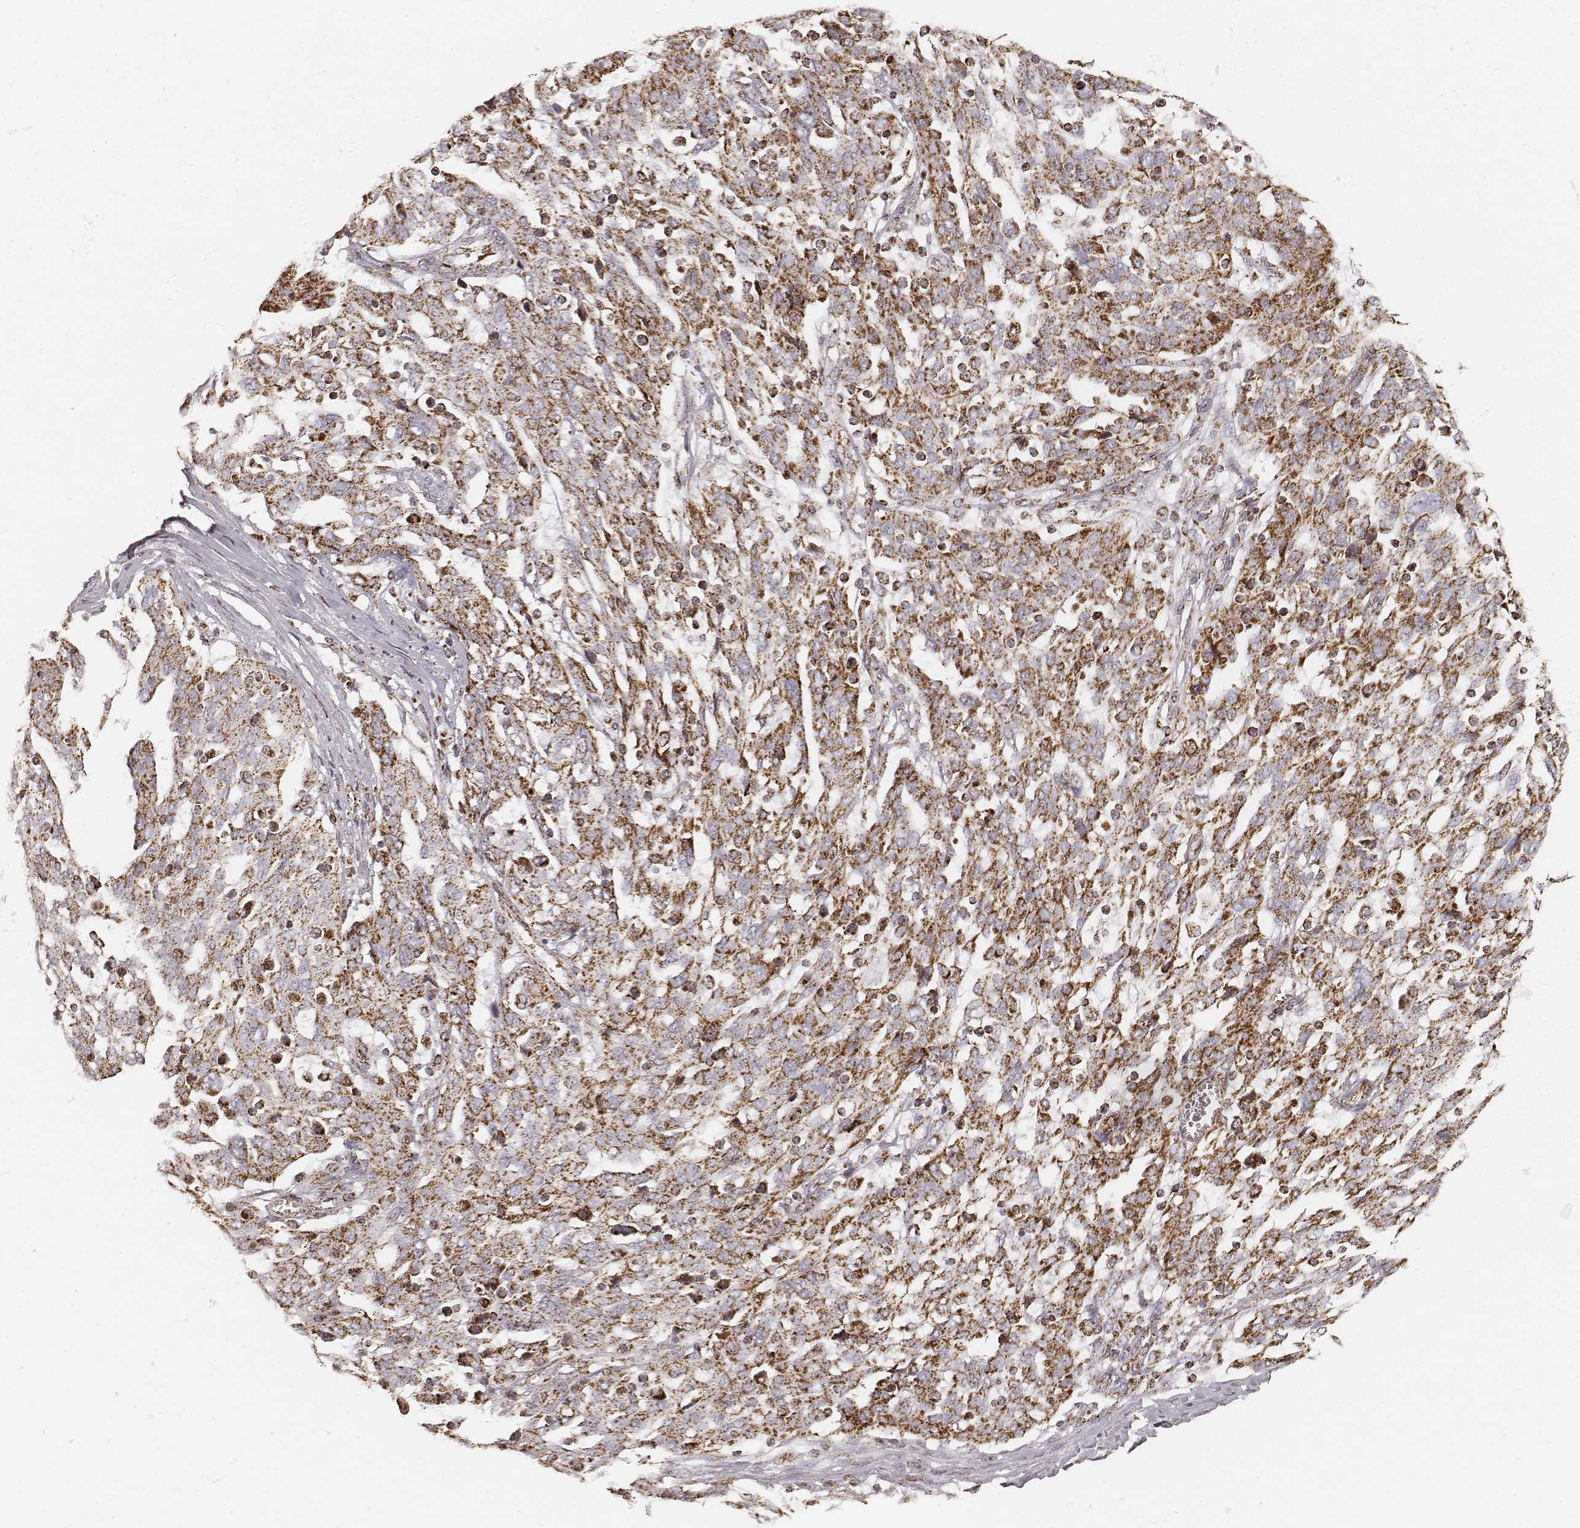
{"staining": {"intensity": "strong", "quantity": ">75%", "location": "cytoplasmic/membranous"}, "tissue": "ovarian cancer", "cell_type": "Tumor cells", "image_type": "cancer", "snomed": [{"axis": "morphology", "description": "Cystadenocarcinoma, serous, NOS"}, {"axis": "topography", "description": "Ovary"}], "caption": "Immunohistochemistry (IHC) of human ovarian cancer (serous cystadenocarcinoma) displays high levels of strong cytoplasmic/membranous staining in approximately >75% of tumor cells.", "gene": "CS", "patient": {"sex": "female", "age": 67}}